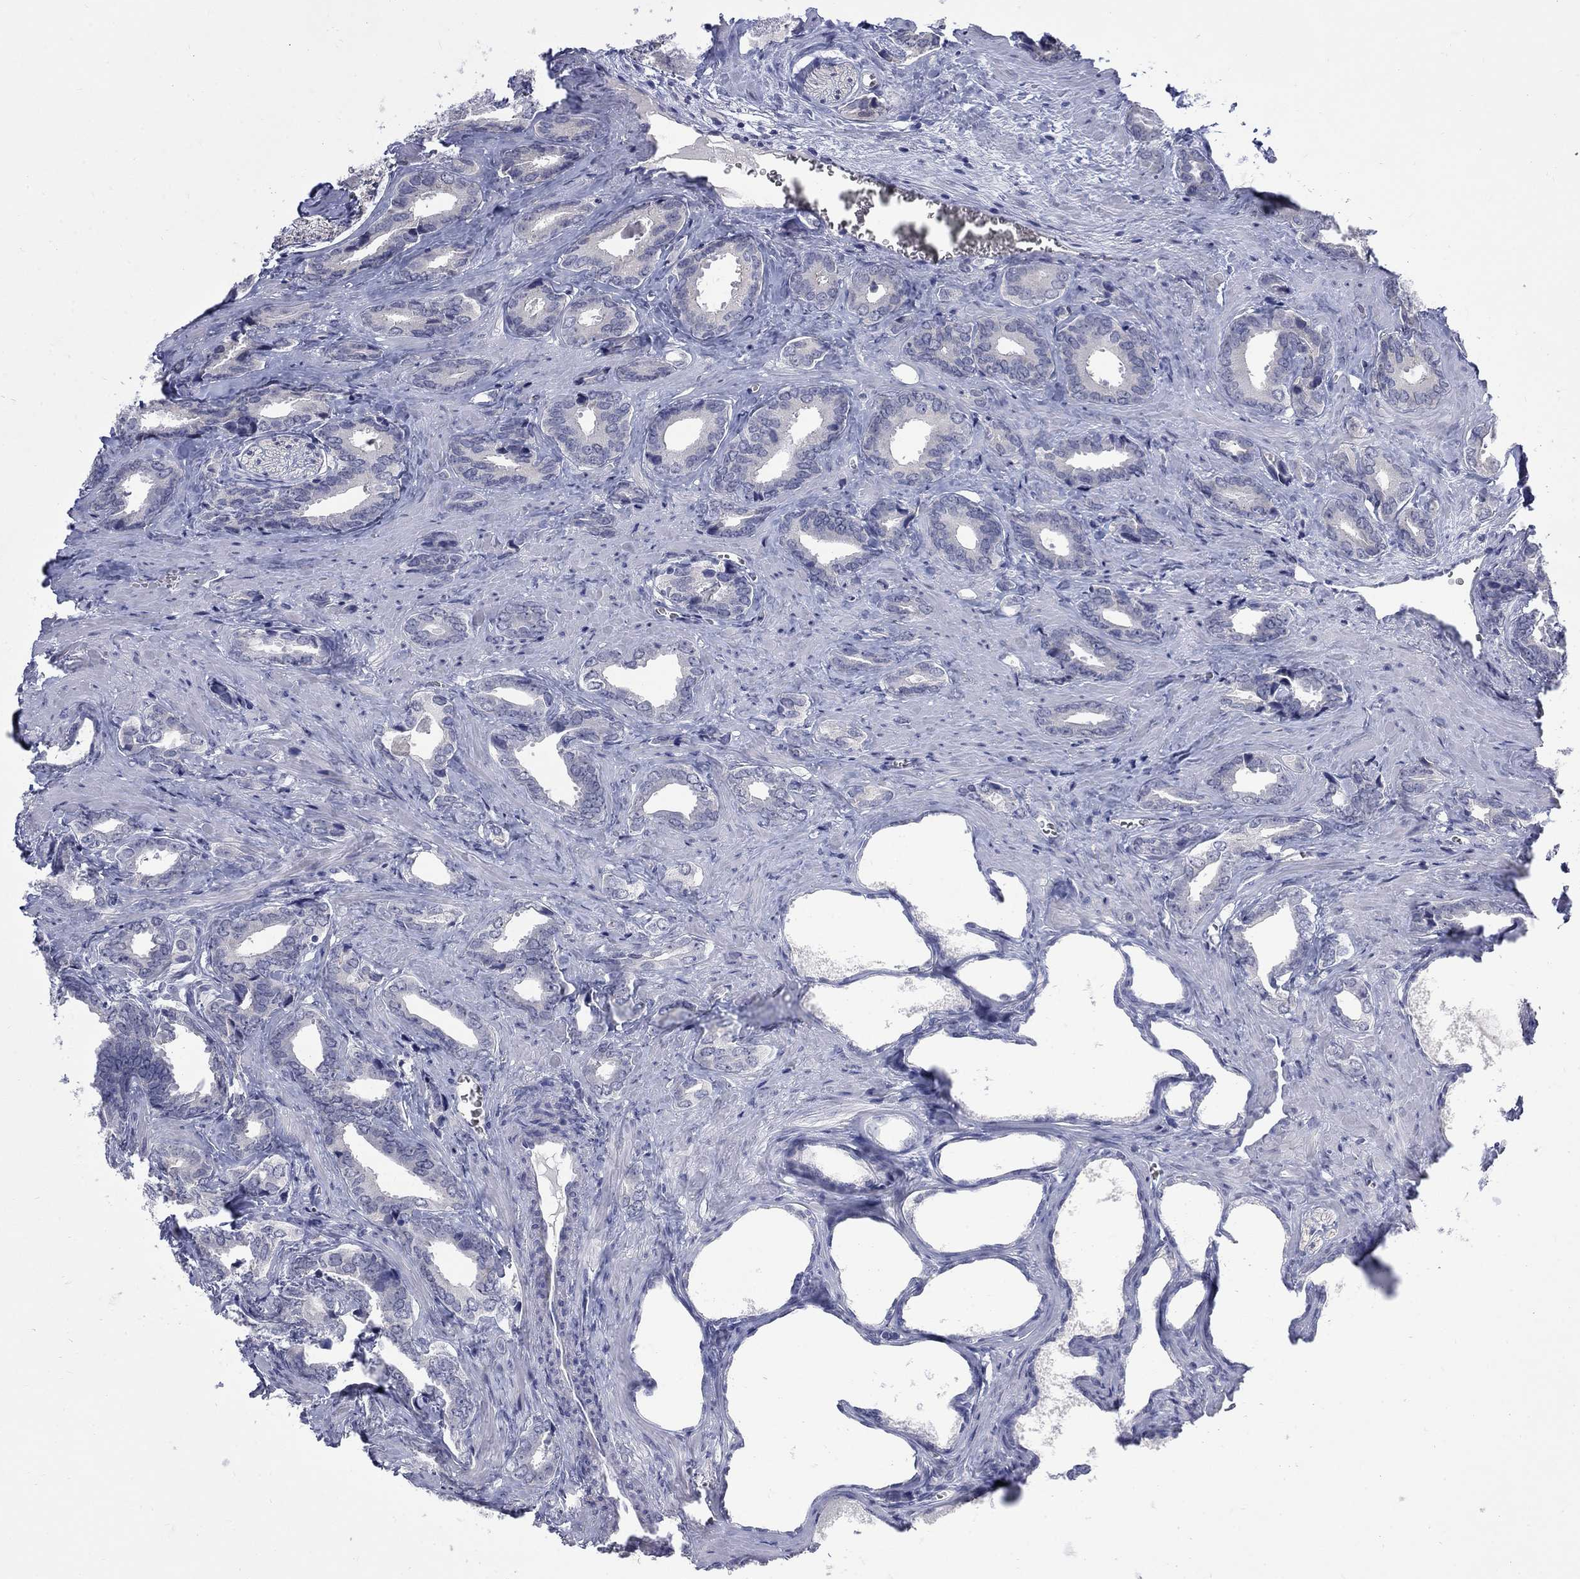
{"staining": {"intensity": "negative", "quantity": "none", "location": "none"}, "tissue": "prostate cancer", "cell_type": "Tumor cells", "image_type": "cancer", "snomed": [{"axis": "morphology", "description": "Adenocarcinoma, NOS"}, {"axis": "topography", "description": "Prostate"}], "caption": "Tumor cells are negative for protein expression in human adenocarcinoma (prostate).", "gene": "CTNND2", "patient": {"sex": "male", "age": 66}}